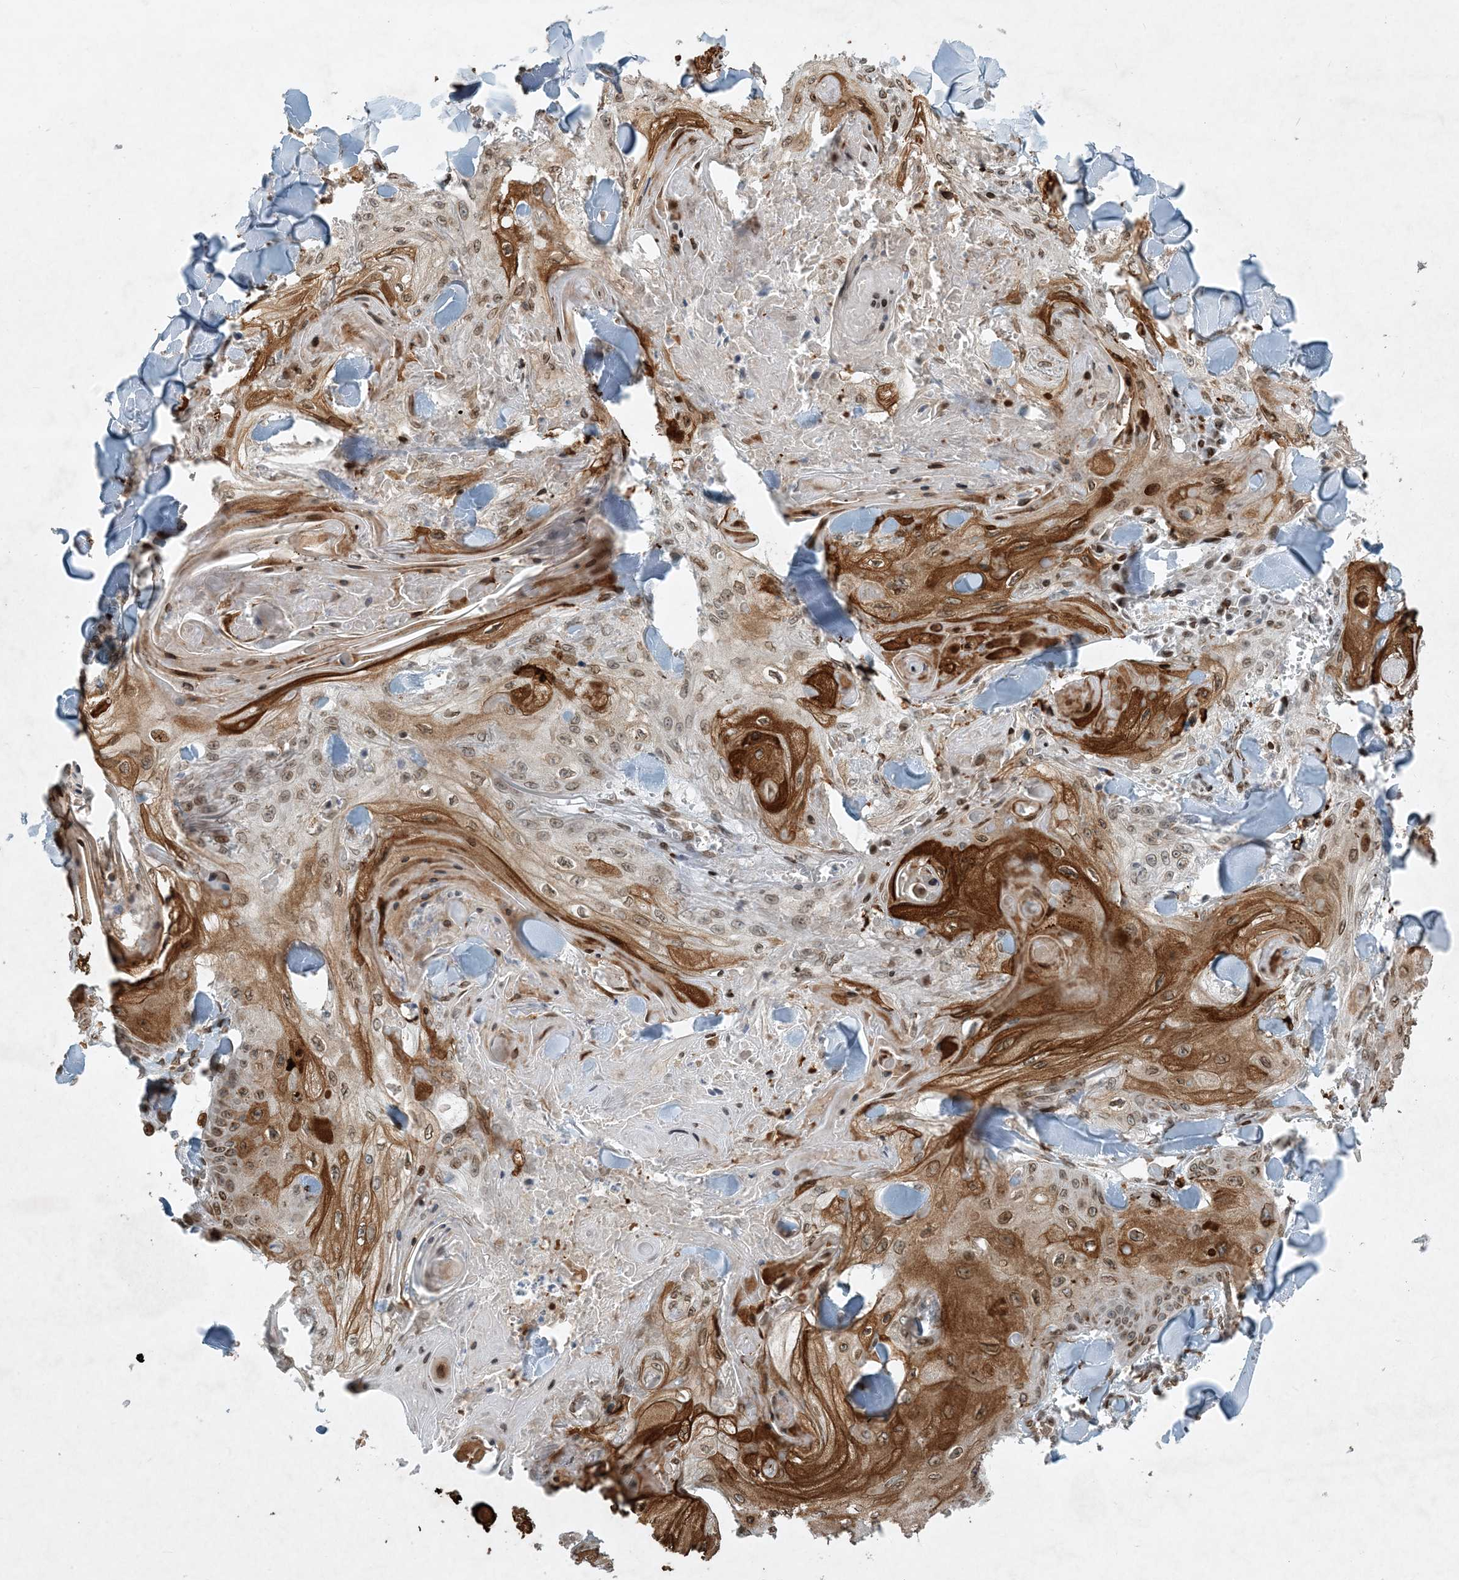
{"staining": {"intensity": "strong", "quantity": "25%-75%", "location": "cytoplasmic/membranous,nuclear"}, "tissue": "skin cancer", "cell_type": "Tumor cells", "image_type": "cancer", "snomed": [{"axis": "morphology", "description": "Squamous cell carcinoma, NOS"}, {"axis": "topography", "description": "Skin"}], "caption": "Immunohistochemistry image of neoplastic tissue: human skin cancer stained using immunohistochemistry demonstrates high levels of strong protein expression localized specifically in the cytoplasmic/membranous and nuclear of tumor cells, appearing as a cytoplasmic/membranous and nuclear brown color.", "gene": "SLC35A2", "patient": {"sex": "male", "age": 74}}